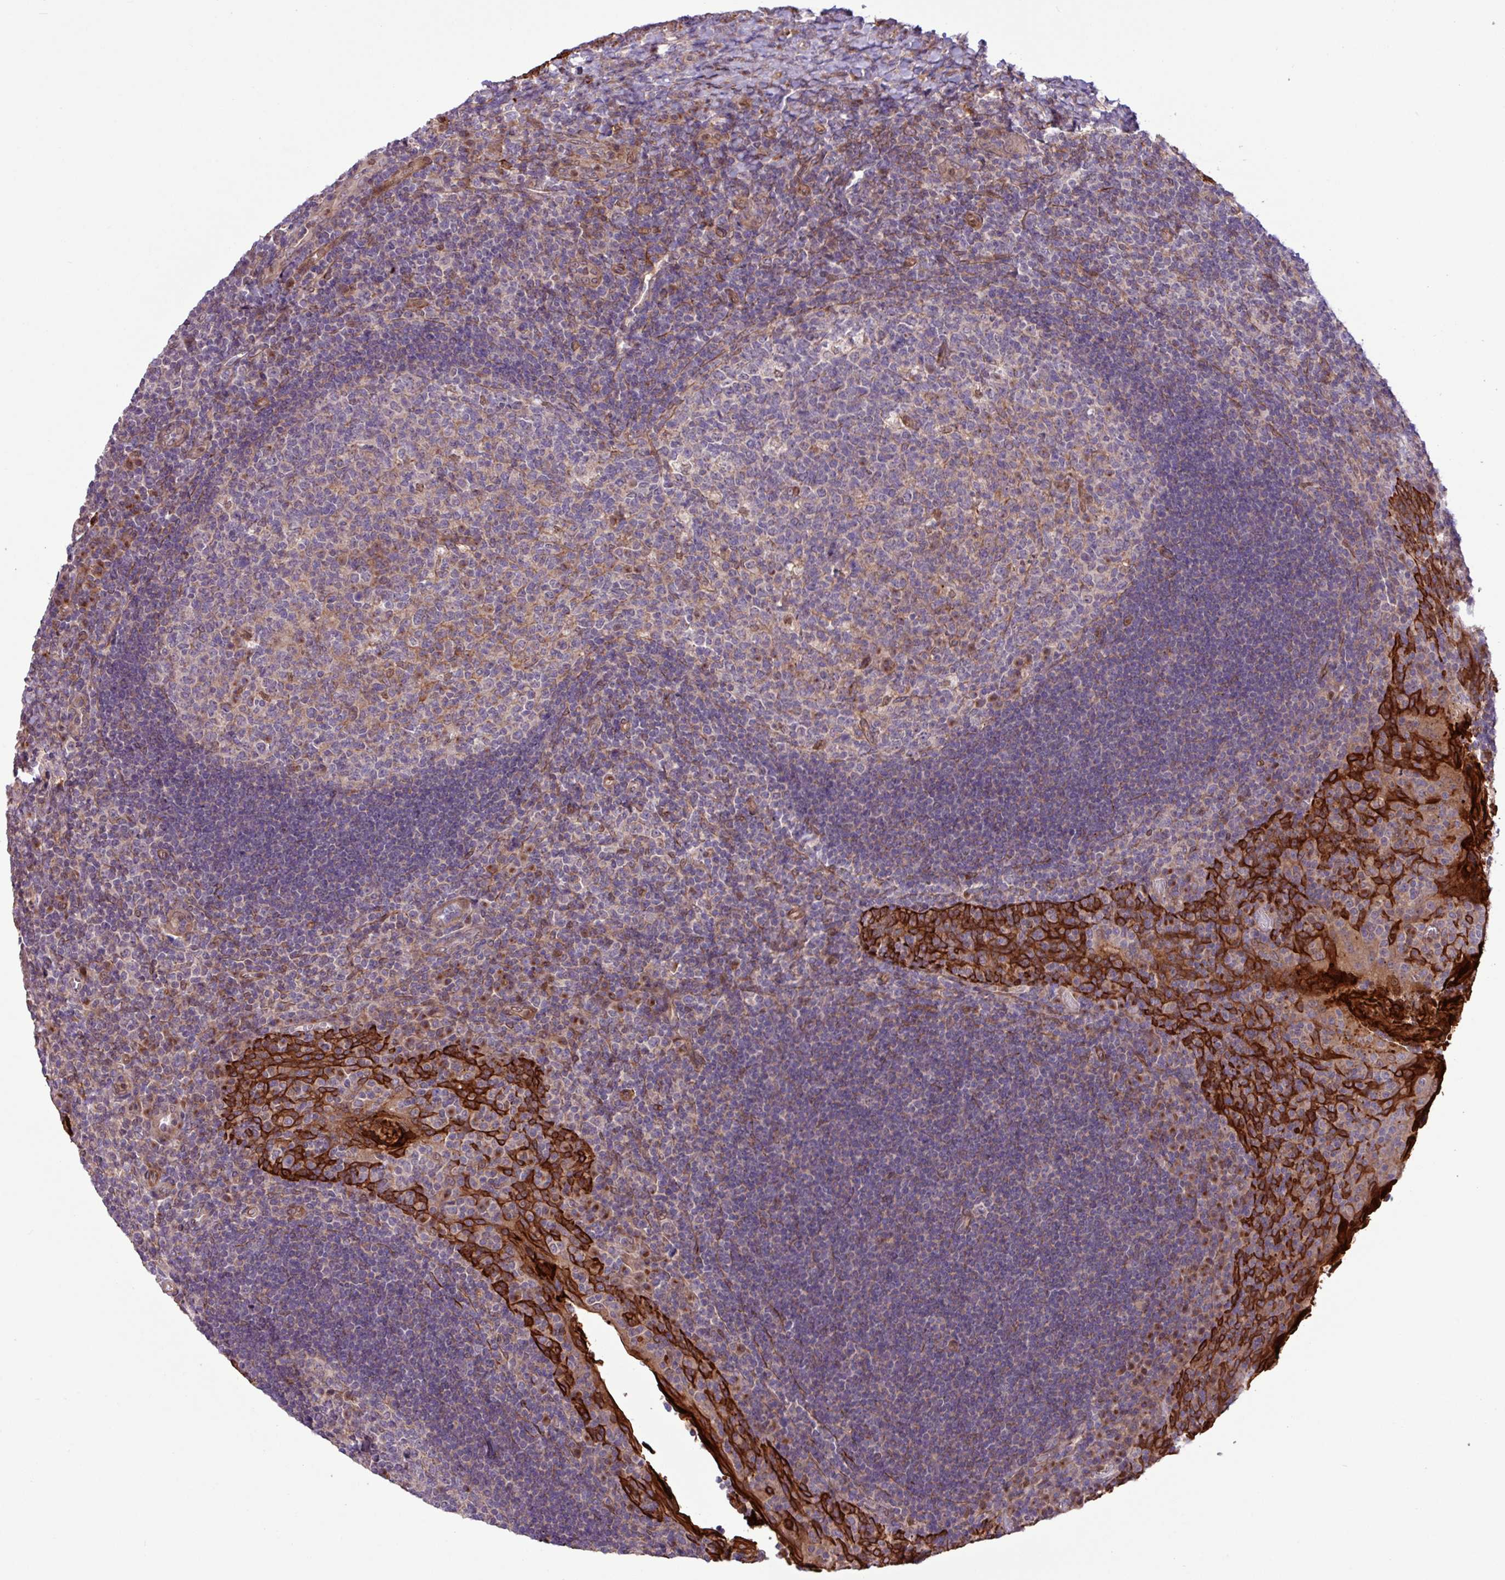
{"staining": {"intensity": "negative", "quantity": "none", "location": "none"}, "tissue": "tonsil", "cell_type": "Germinal center cells", "image_type": "normal", "snomed": [{"axis": "morphology", "description": "Normal tissue, NOS"}, {"axis": "topography", "description": "Tonsil"}], "caption": "This is an IHC micrograph of normal human tonsil. There is no expression in germinal center cells.", "gene": "CNTRL", "patient": {"sex": "male", "age": 17}}